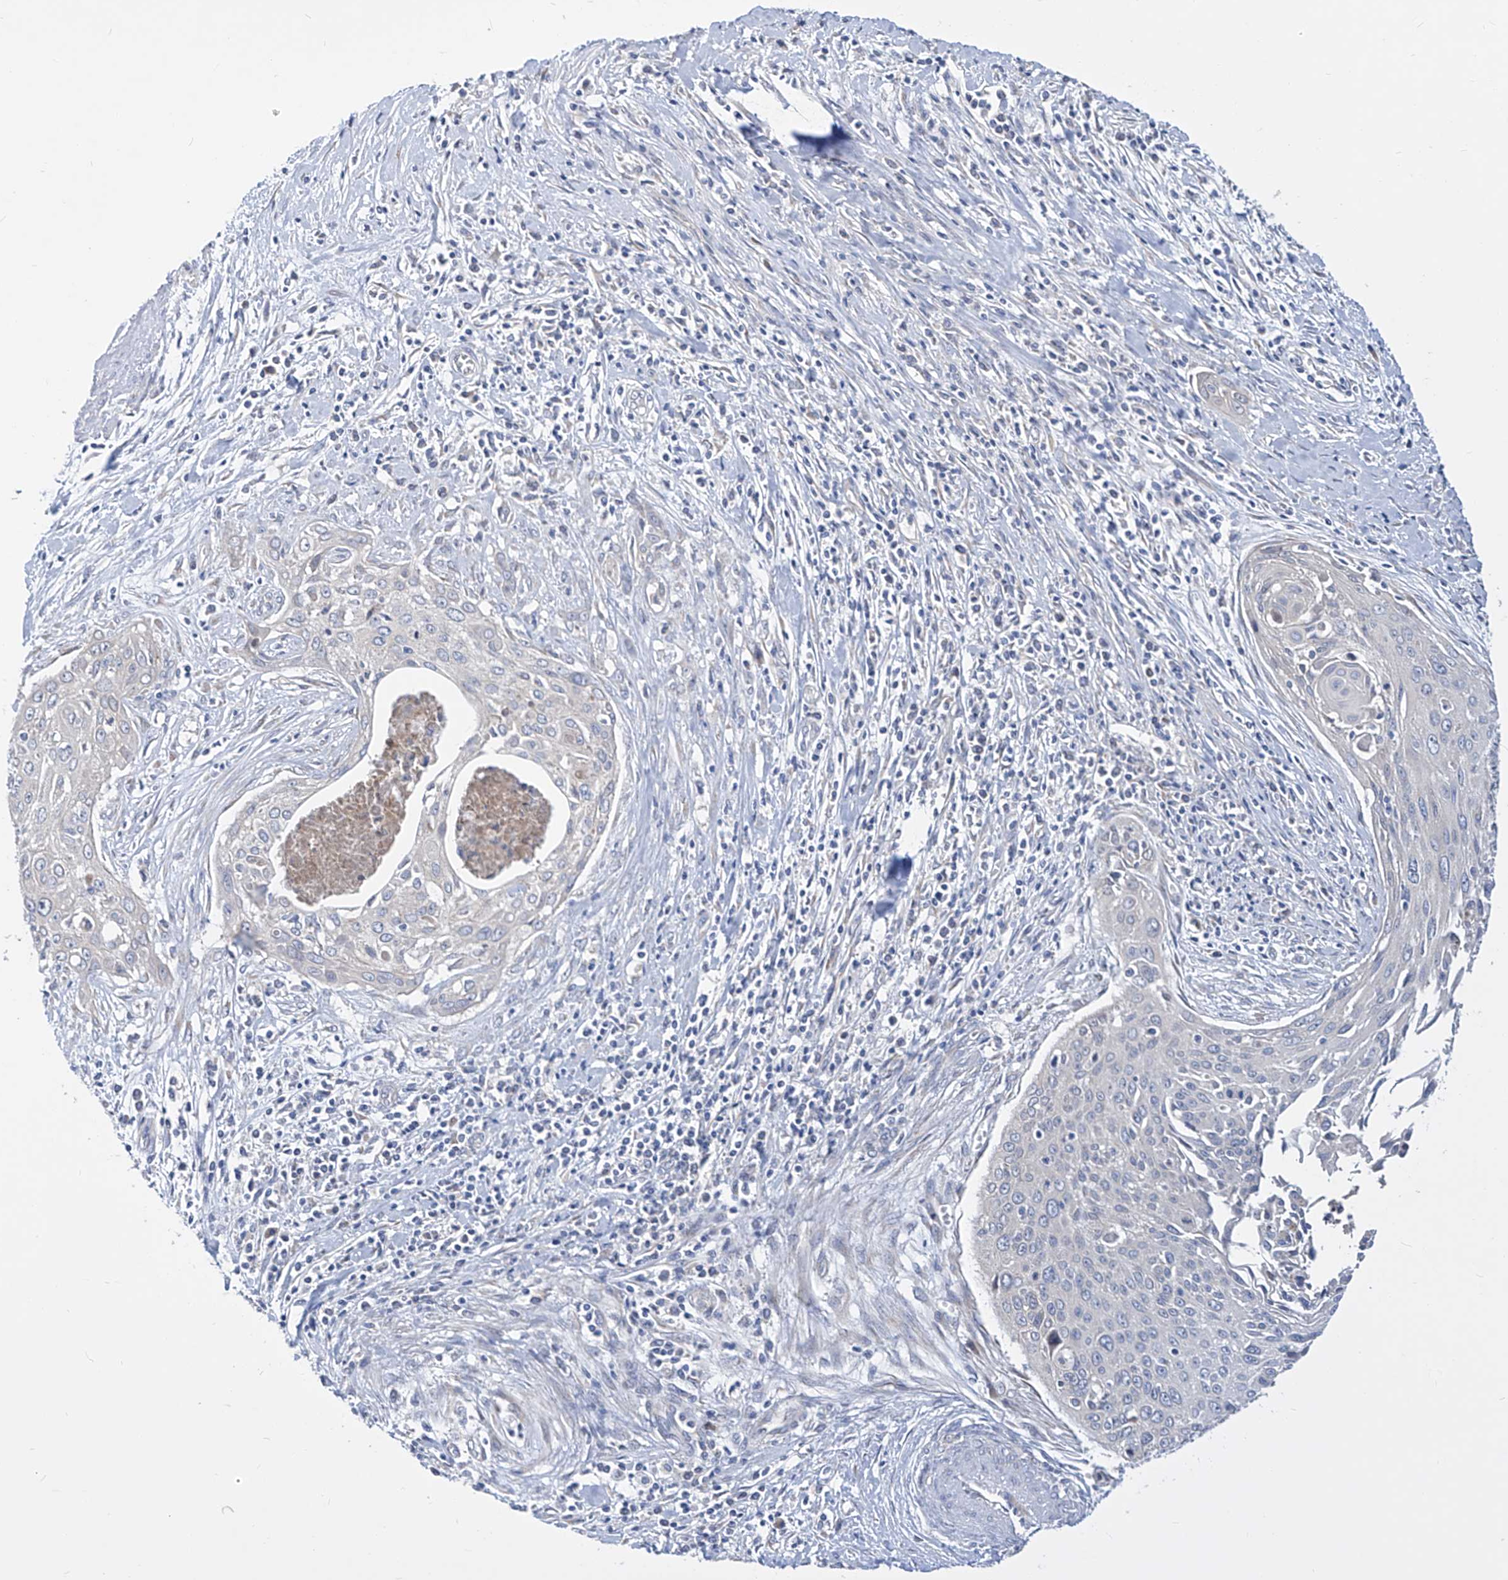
{"staining": {"intensity": "negative", "quantity": "none", "location": "none"}, "tissue": "cervical cancer", "cell_type": "Tumor cells", "image_type": "cancer", "snomed": [{"axis": "morphology", "description": "Squamous cell carcinoma, NOS"}, {"axis": "topography", "description": "Cervix"}], "caption": "Histopathology image shows no protein positivity in tumor cells of squamous cell carcinoma (cervical) tissue. The staining was performed using DAB to visualize the protein expression in brown, while the nuclei were stained in blue with hematoxylin (Magnification: 20x).", "gene": "UFL1", "patient": {"sex": "female", "age": 55}}